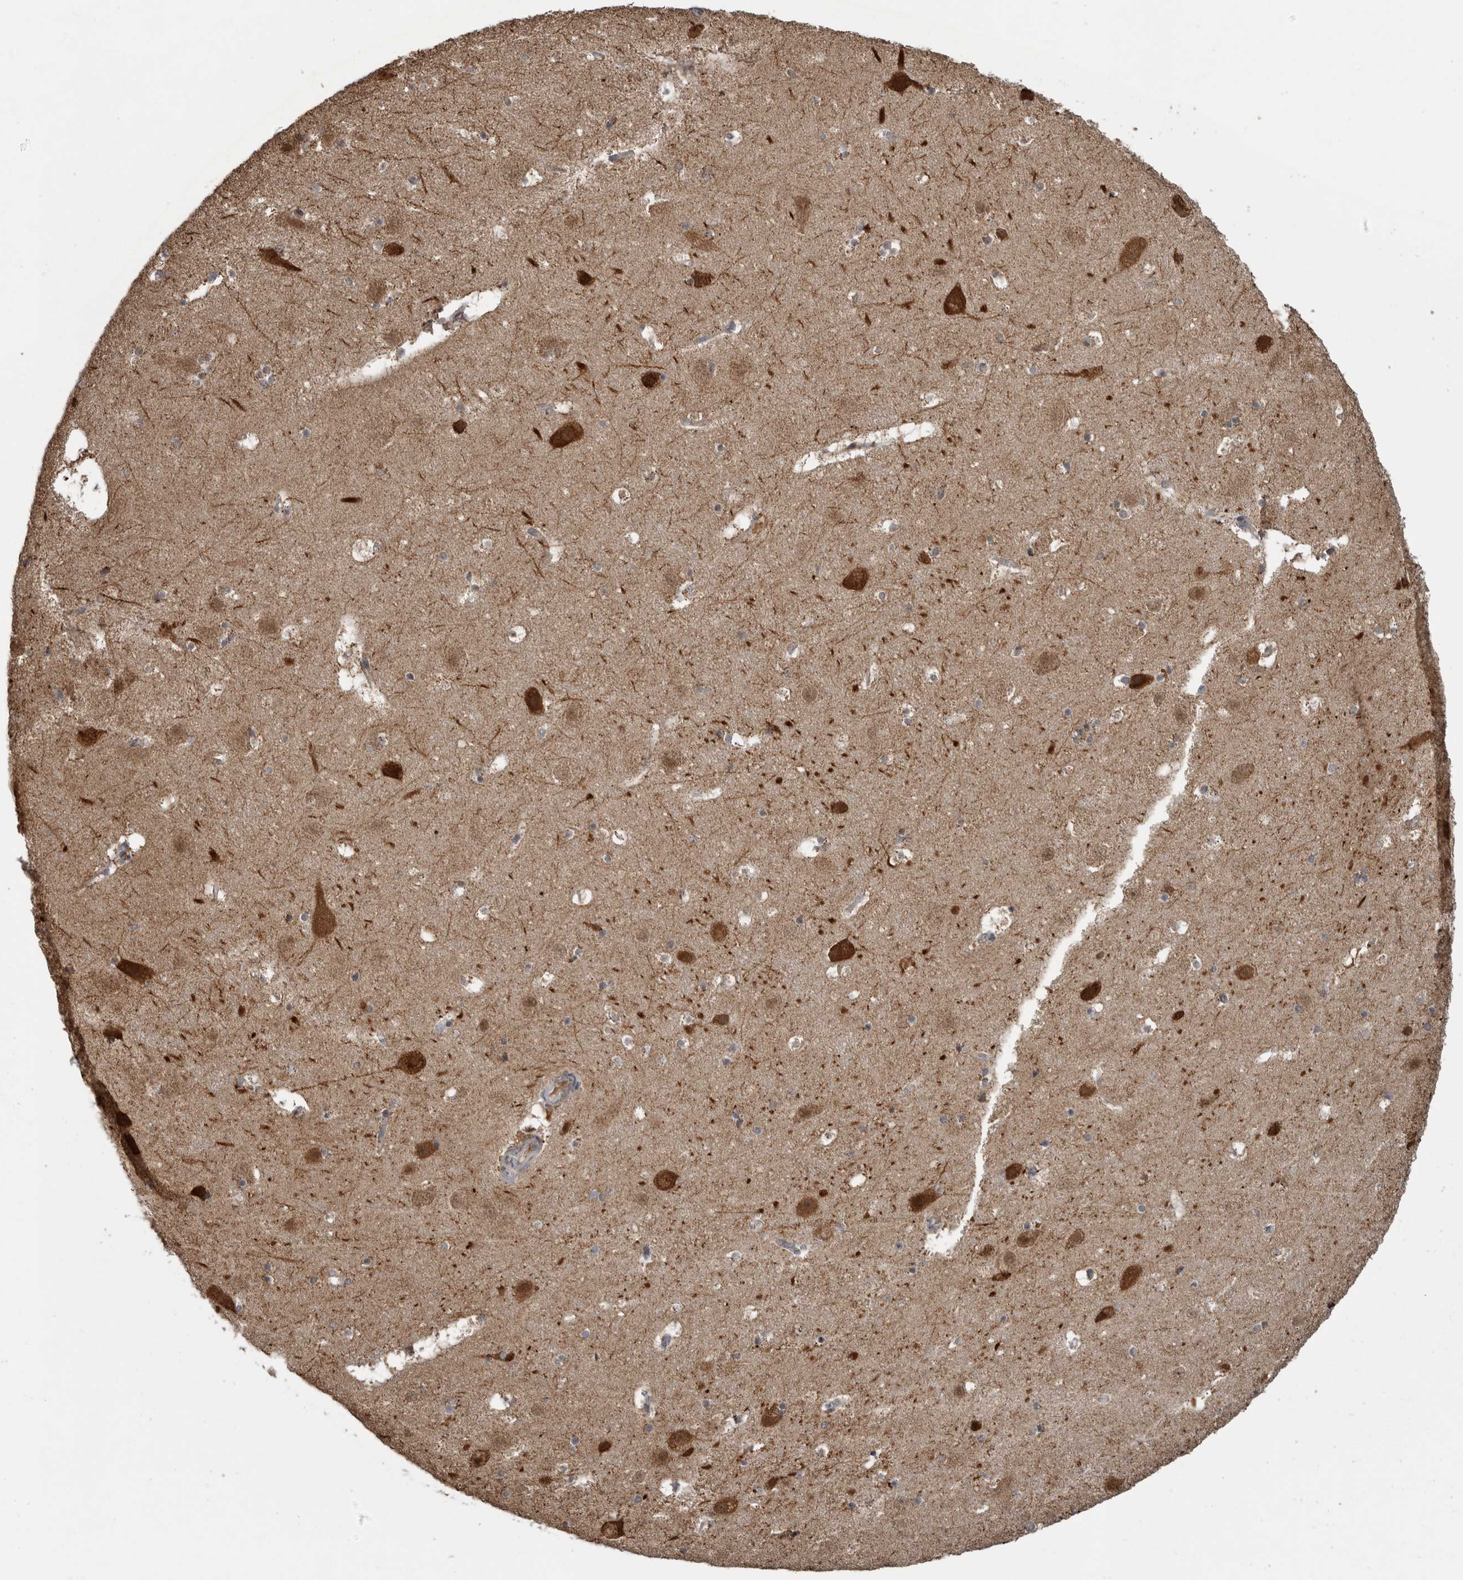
{"staining": {"intensity": "weak", "quantity": "<25%", "location": "cytoplasmic/membranous"}, "tissue": "hippocampus", "cell_type": "Glial cells", "image_type": "normal", "snomed": [{"axis": "morphology", "description": "Normal tissue, NOS"}, {"axis": "topography", "description": "Hippocampus"}], "caption": "A high-resolution histopathology image shows immunohistochemistry staining of normal hippocampus, which demonstrates no significant expression in glial cells. Nuclei are stained in blue.", "gene": "OR2K2", "patient": {"sex": "male", "age": 45}}